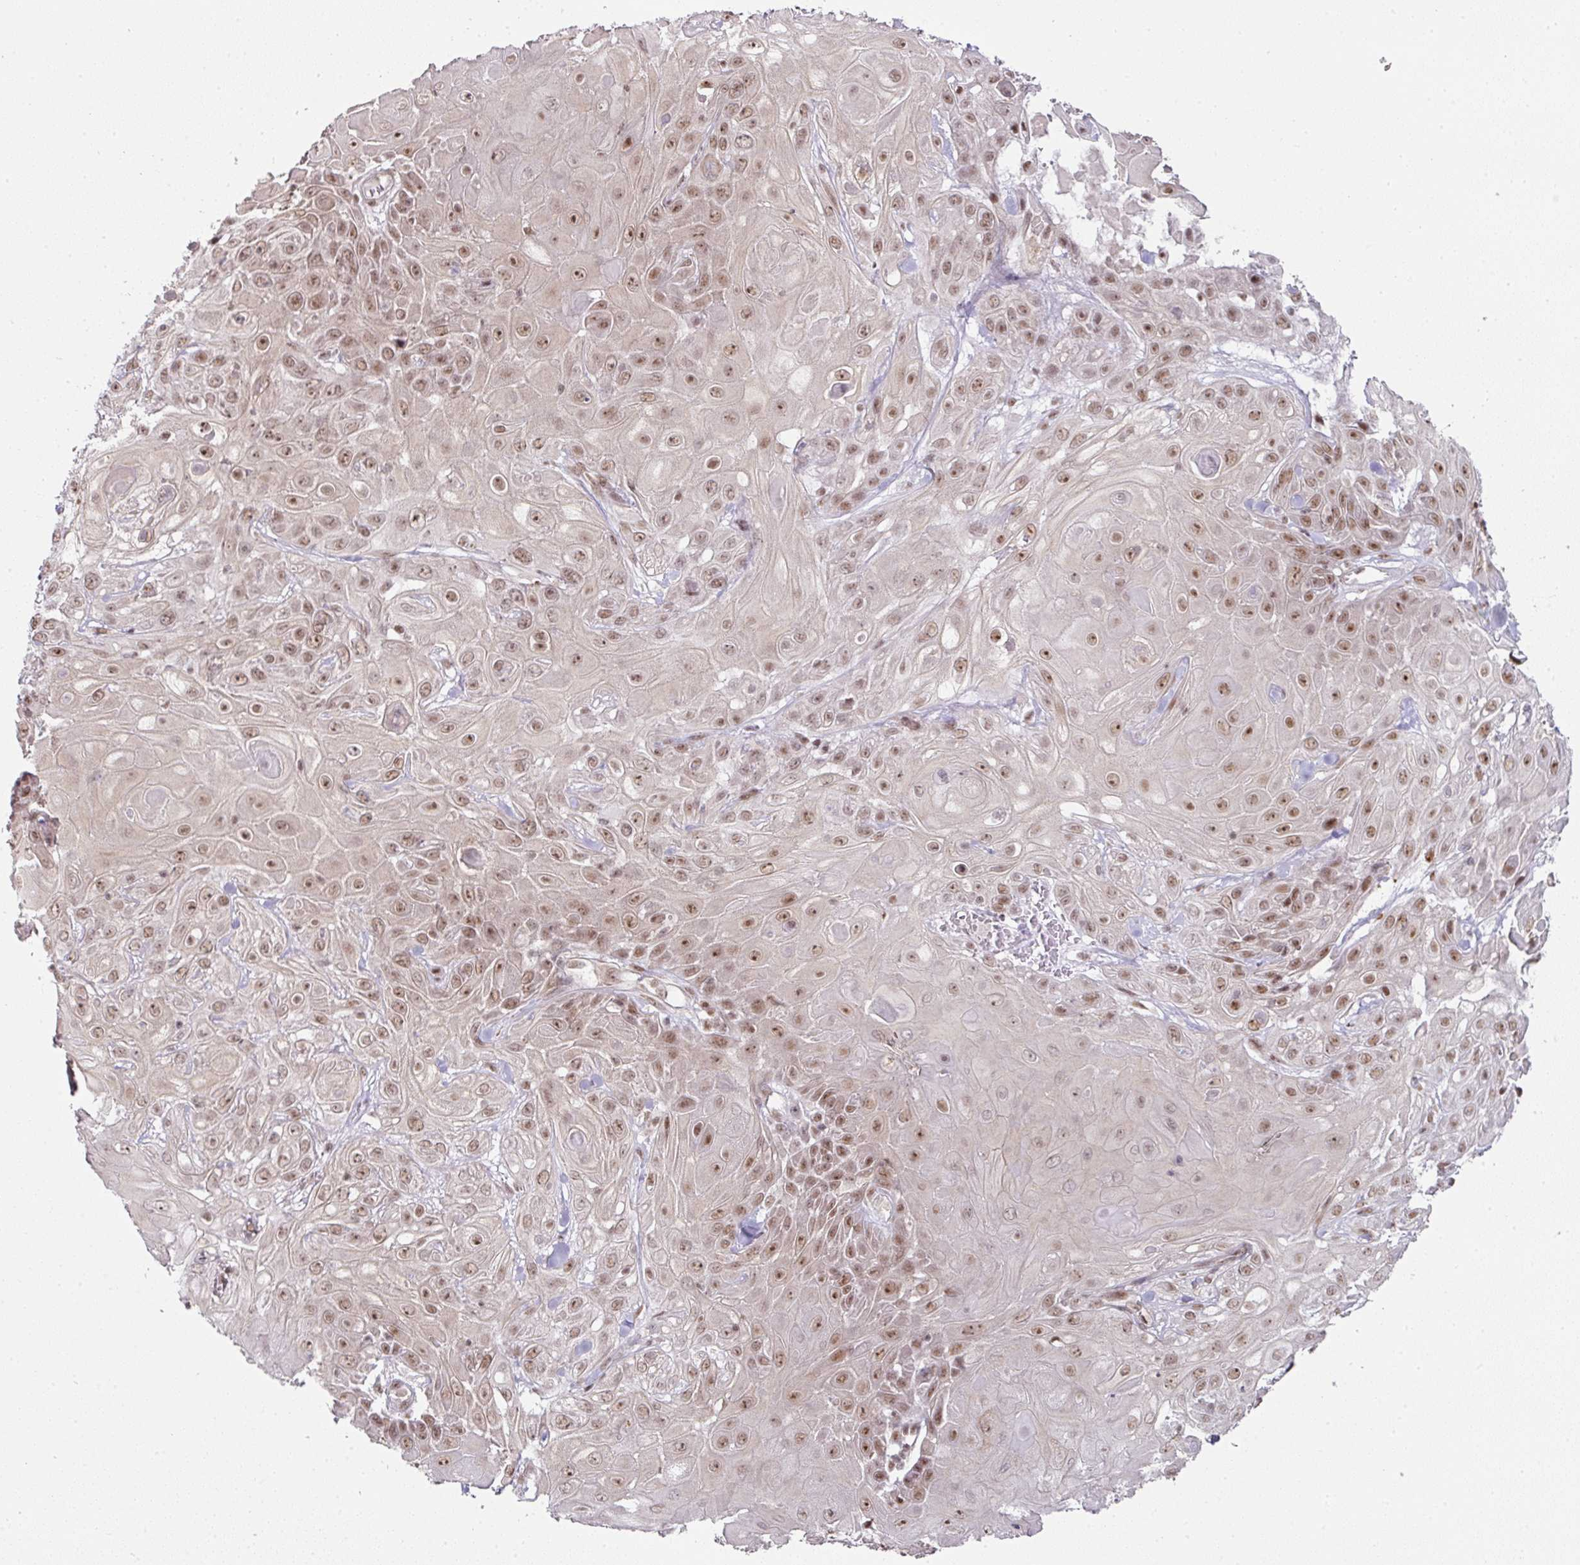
{"staining": {"intensity": "moderate", "quantity": ">75%", "location": "nuclear"}, "tissue": "skin cancer", "cell_type": "Tumor cells", "image_type": "cancer", "snomed": [{"axis": "morphology", "description": "Normal tissue, NOS"}, {"axis": "morphology", "description": "Squamous cell carcinoma, NOS"}, {"axis": "topography", "description": "Skin"}, {"axis": "topography", "description": "Cartilage tissue"}], "caption": "Immunohistochemical staining of human squamous cell carcinoma (skin) demonstrates moderate nuclear protein expression in about >75% of tumor cells. The protein is stained brown, and the nuclei are stained in blue (DAB (3,3'-diaminobenzidine) IHC with brightfield microscopy, high magnification).", "gene": "NFYA", "patient": {"sex": "female", "age": 79}}